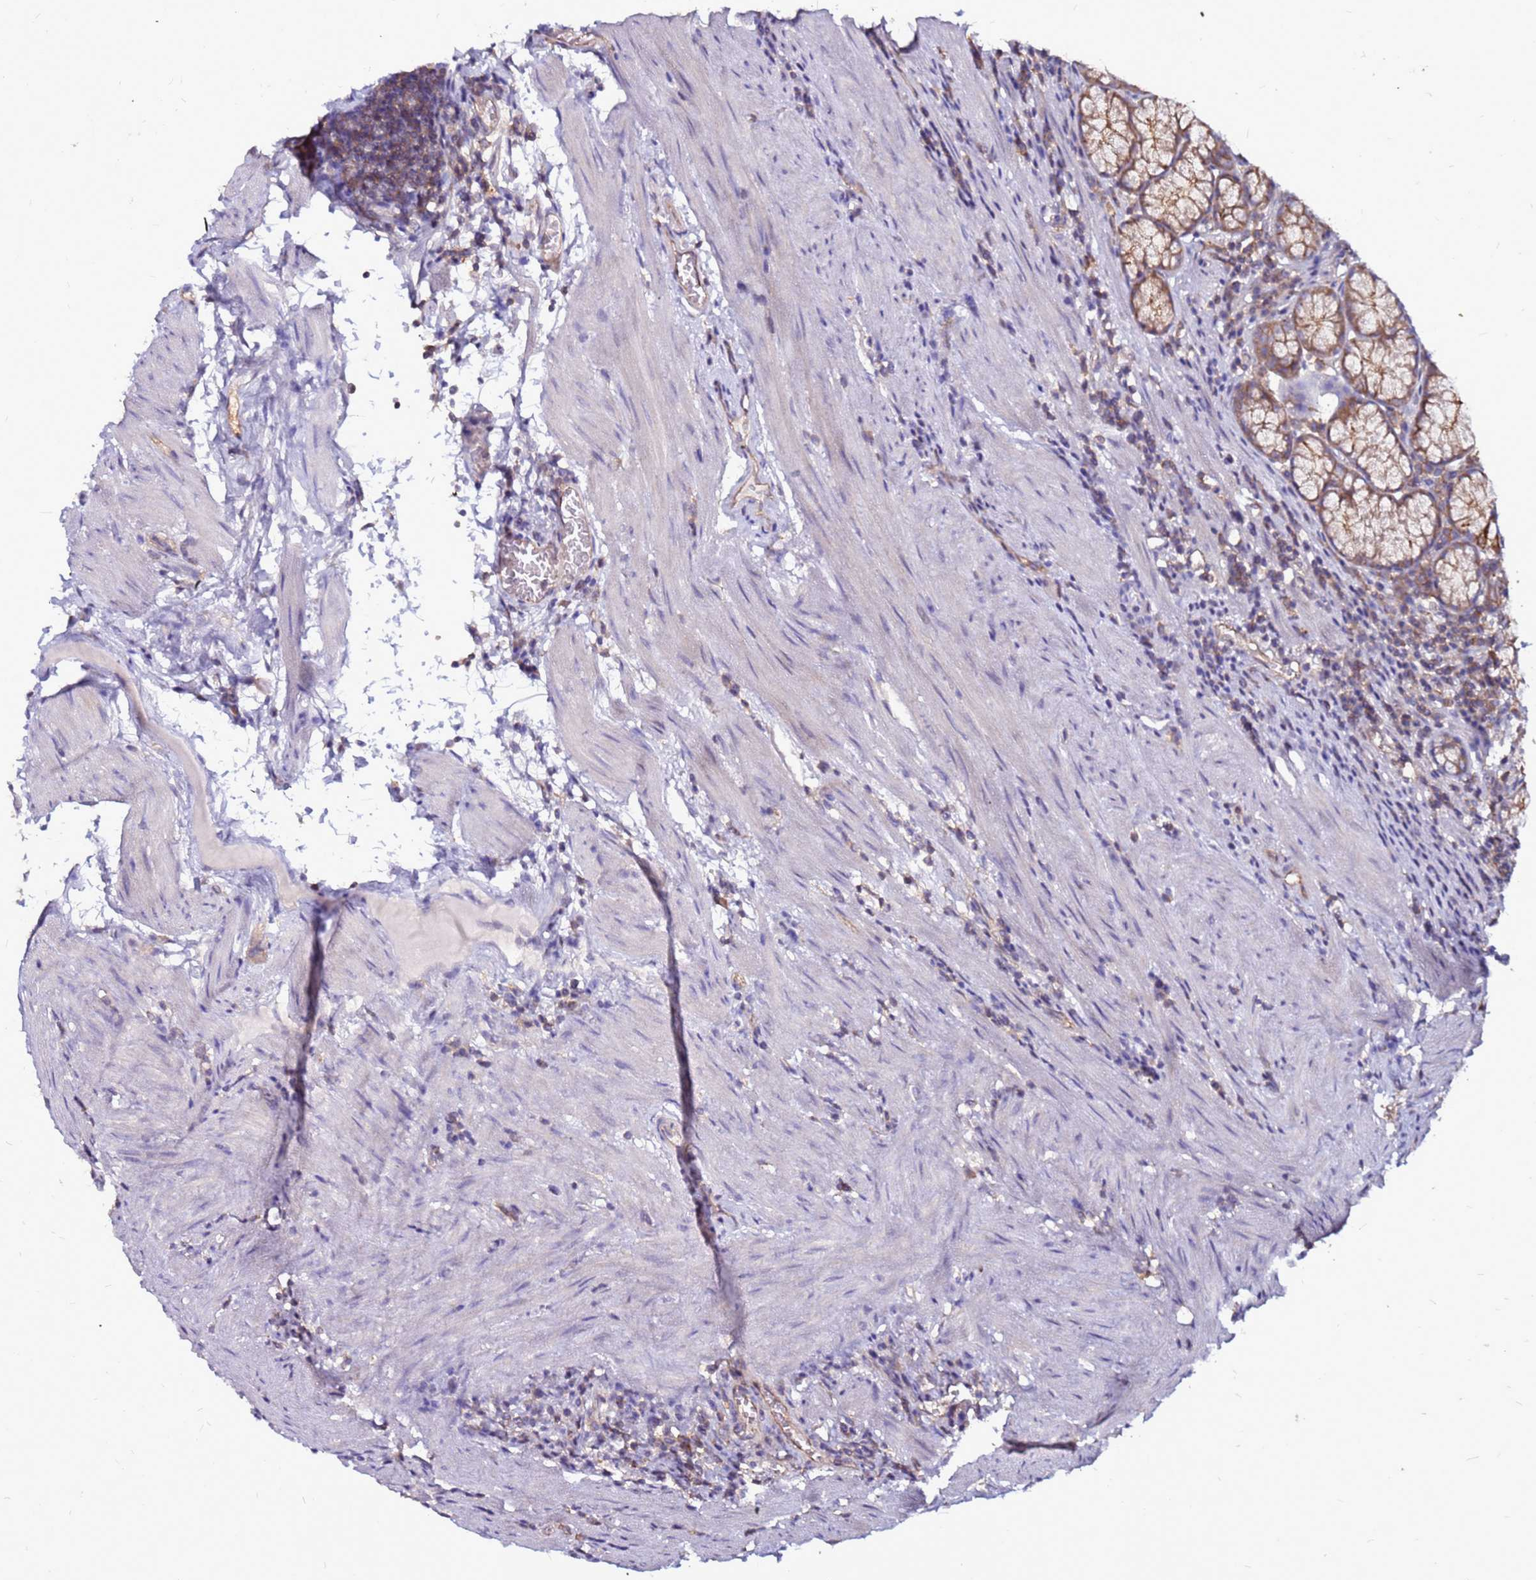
{"staining": {"intensity": "strong", "quantity": ">75%", "location": "cytoplasmic/membranous"}, "tissue": "stomach", "cell_type": "Glandular cells", "image_type": "normal", "snomed": [{"axis": "morphology", "description": "Normal tissue, NOS"}, {"axis": "topography", "description": "Stomach"}], "caption": "Immunohistochemical staining of normal human stomach shows strong cytoplasmic/membranous protein positivity in about >75% of glandular cells.", "gene": "NRN1L", "patient": {"sex": "male", "age": 55}}